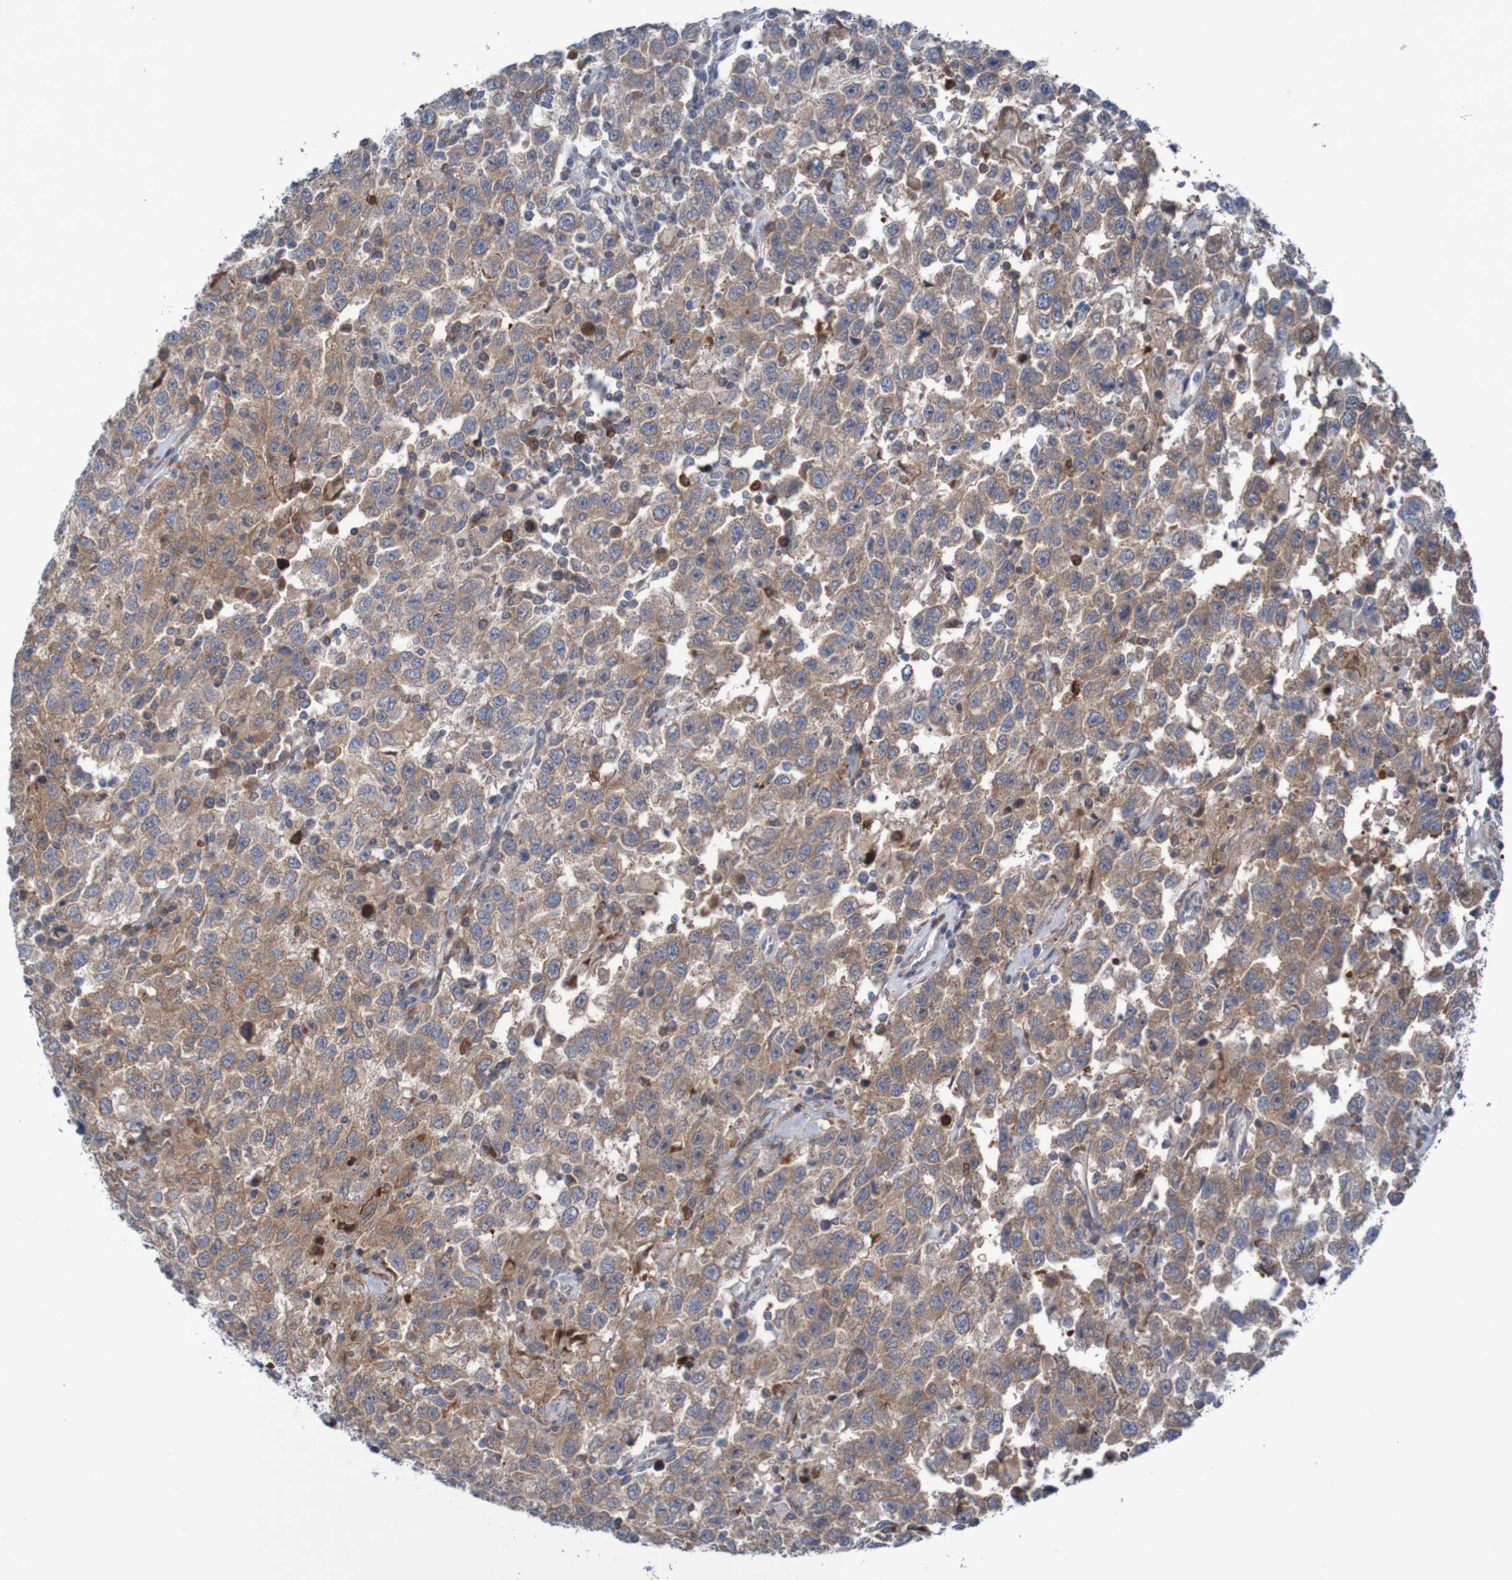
{"staining": {"intensity": "moderate", "quantity": ">75%", "location": "cytoplasmic/membranous"}, "tissue": "testis cancer", "cell_type": "Tumor cells", "image_type": "cancer", "snomed": [{"axis": "morphology", "description": "Seminoma, NOS"}, {"axis": "topography", "description": "Testis"}], "caption": "Protein expression analysis of human seminoma (testis) reveals moderate cytoplasmic/membranous staining in about >75% of tumor cells.", "gene": "ANGPT4", "patient": {"sex": "male", "age": 41}}